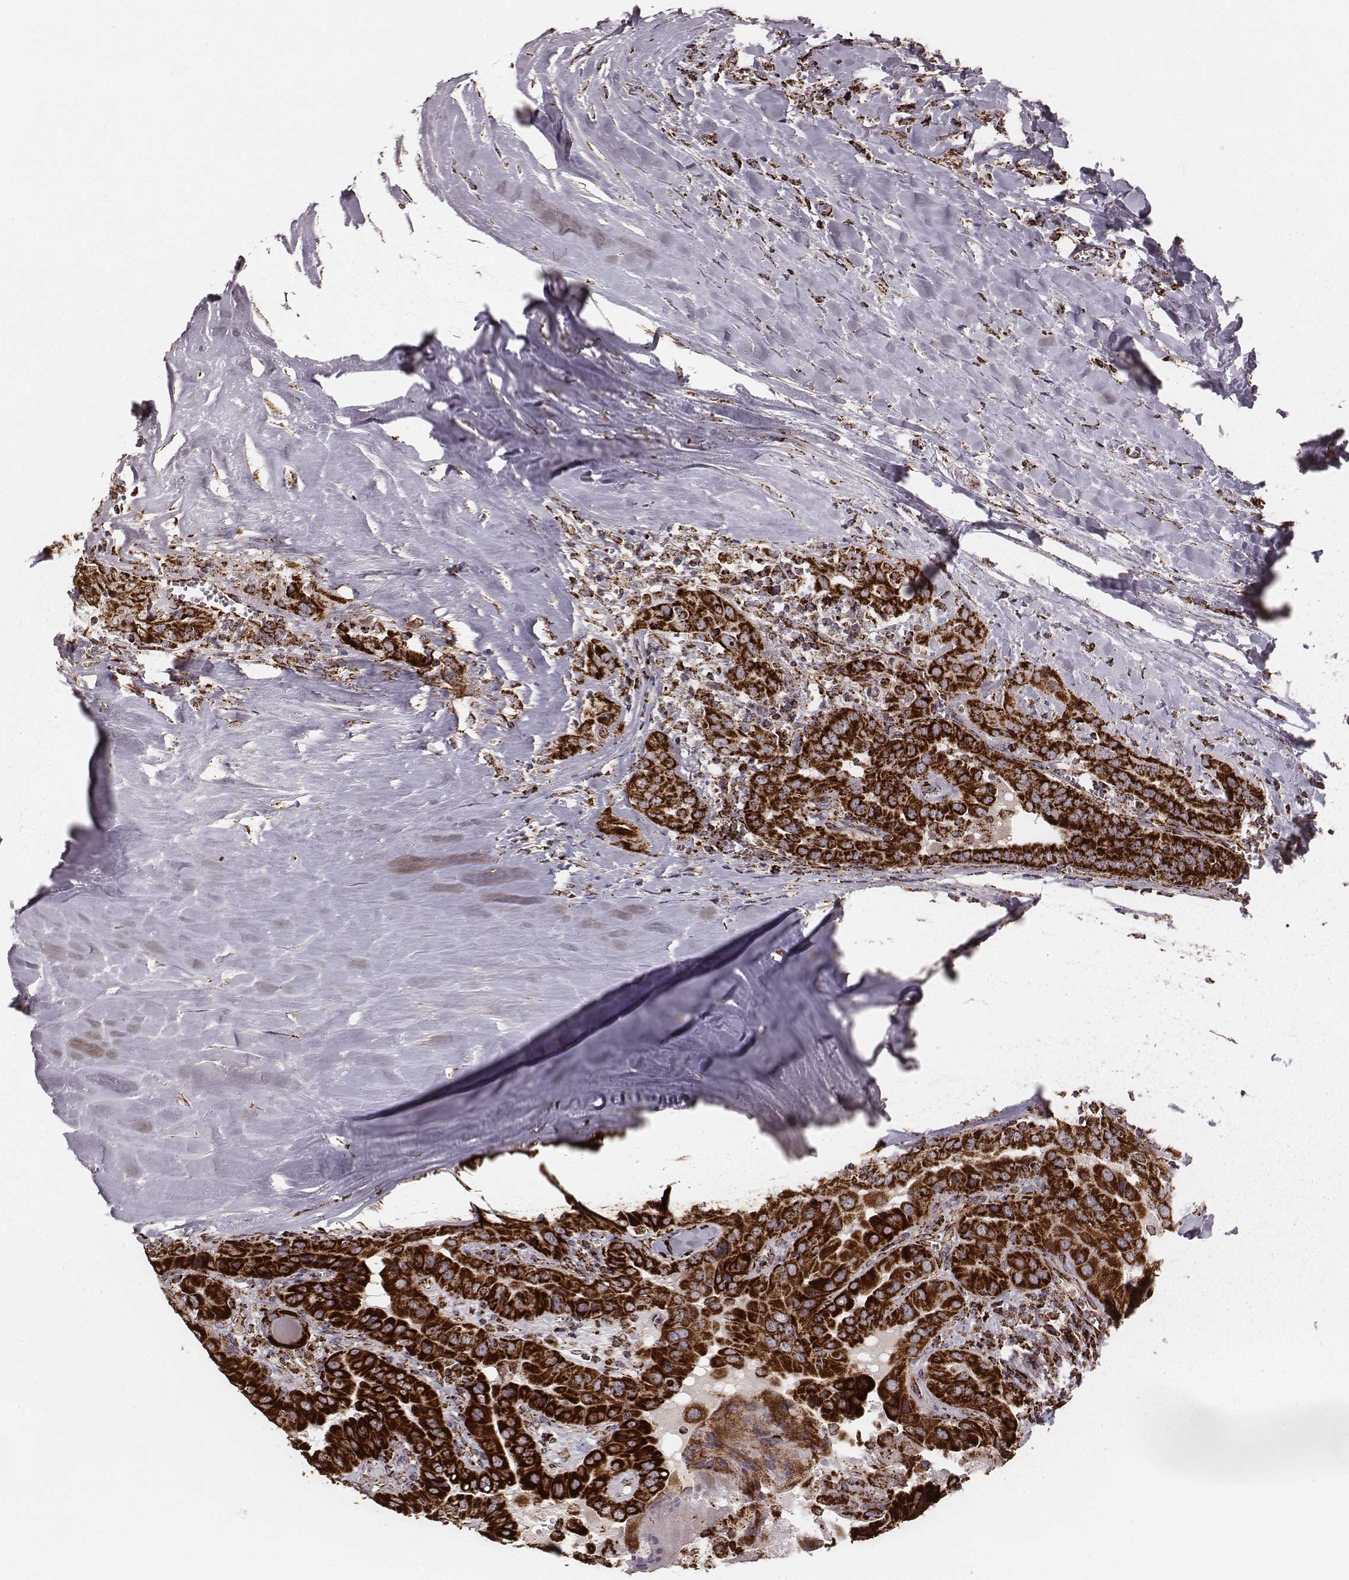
{"staining": {"intensity": "strong", "quantity": ">75%", "location": "cytoplasmic/membranous"}, "tissue": "thyroid cancer", "cell_type": "Tumor cells", "image_type": "cancer", "snomed": [{"axis": "morphology", "description": "Papillary adenocarcinoma, NOS"}, {"axis": "topography", "description": "Thyroid gland"}], "caption": "This is a histology image of immunohistochemistry staining of papillary adenocarcinoma (thyroid), which shows strong positivity in the cytoplasmic/membranous of tumor cells.", "gene": "TUFM", "patient": {"sex": "female", "age": 37}}